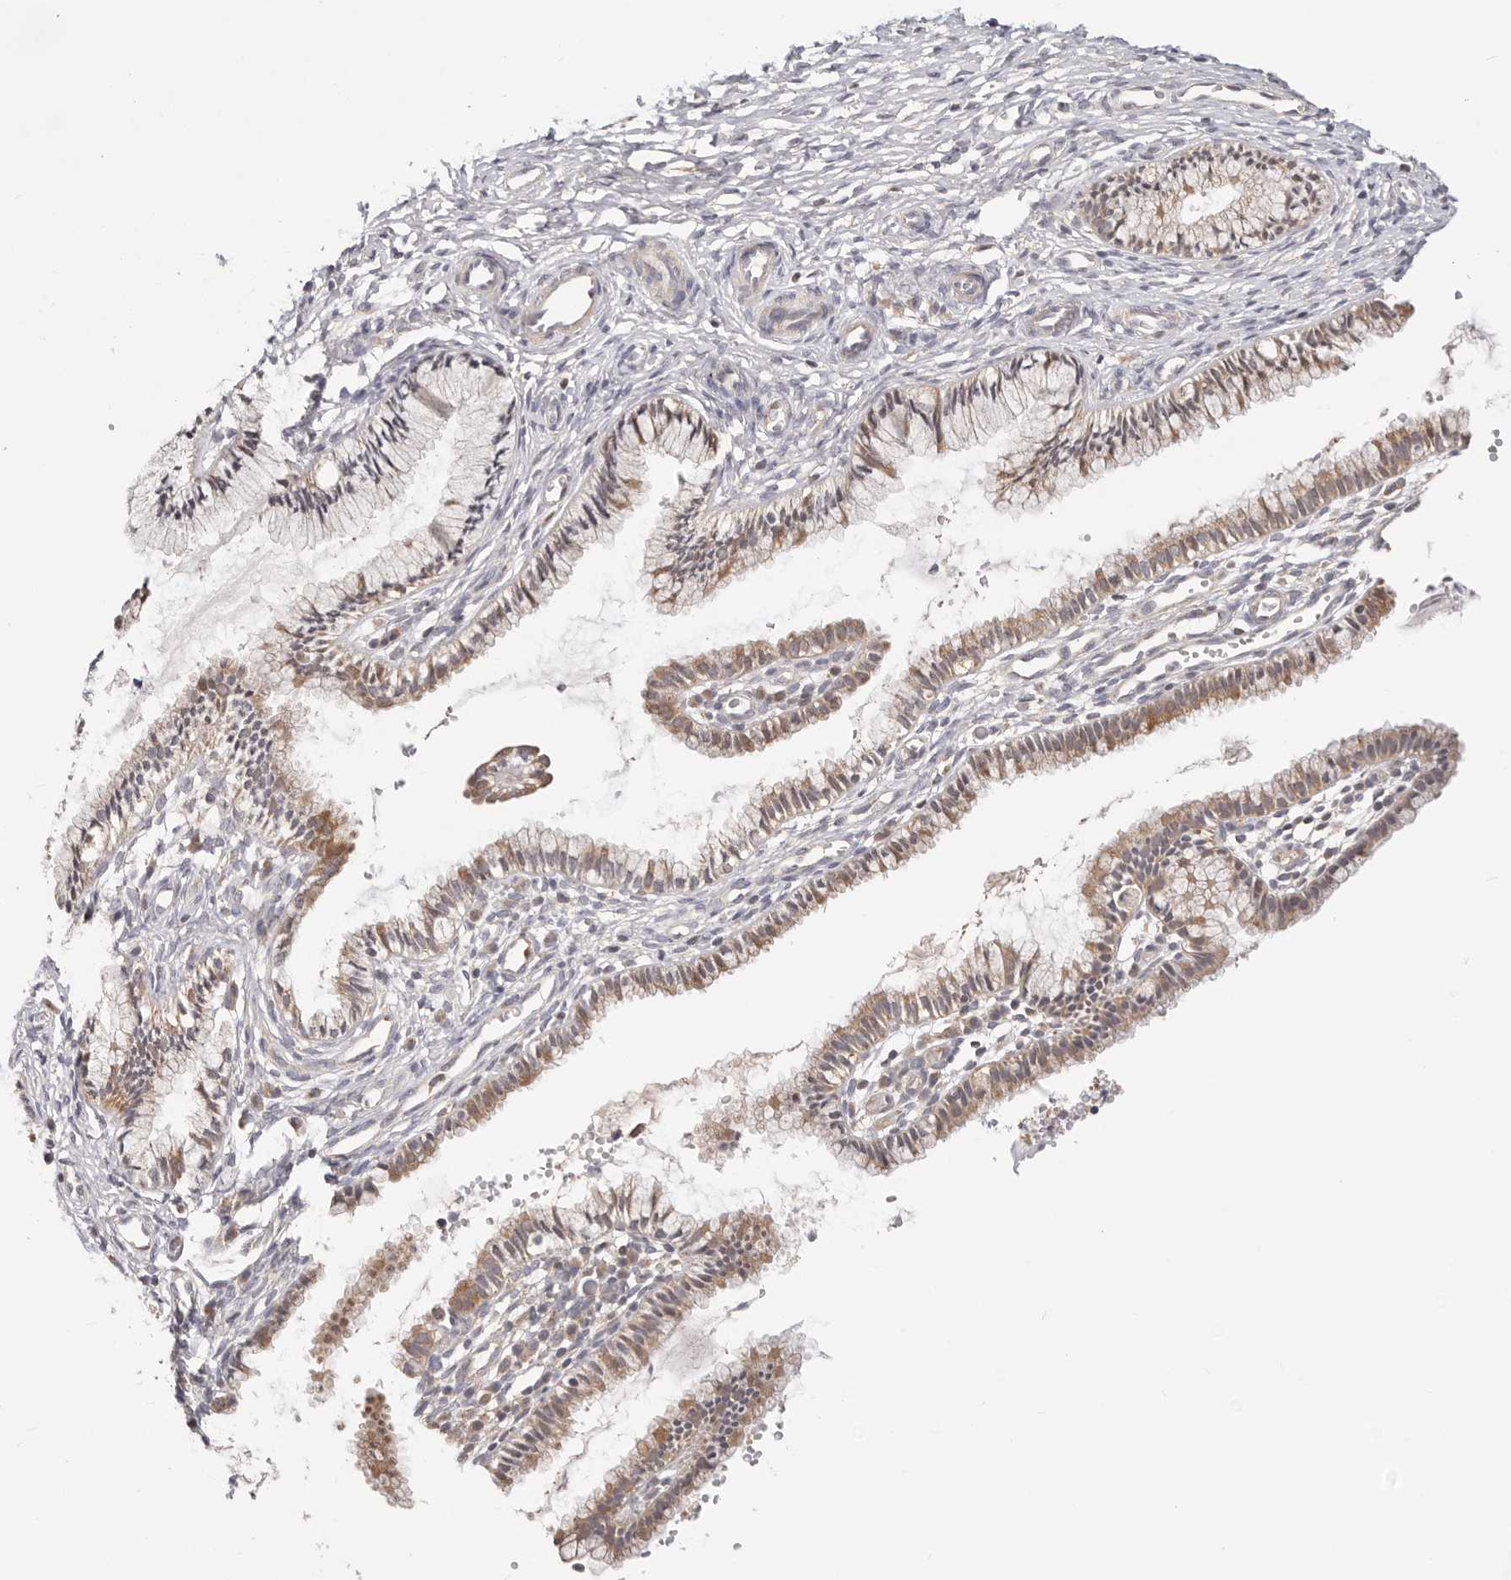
{"staining": {"intensity": "weak", "quantity": ">75%", "location": "cytoplasmic/membranous"}, "tissue": "cervix", "cell_type": "Glandular cells", "image_type": "normal", "snomed": [{"axis": "morphology", "description": "Normal tissue, NOS"}, {"axis": "topography", "description": "Cervix"}], "caption": "Immunohistochemistry (IHC) (DAB (3,3'-diaminobenzidine)) staining of normal cervix exhibits weak cytoplasmic/membranous protein positivity in approximately >75% of glandular cells. (IHC, brightfield microscopy, high magnification).", "gene": "KCMF1", "patient": {"sex": "female", "age": 27}}